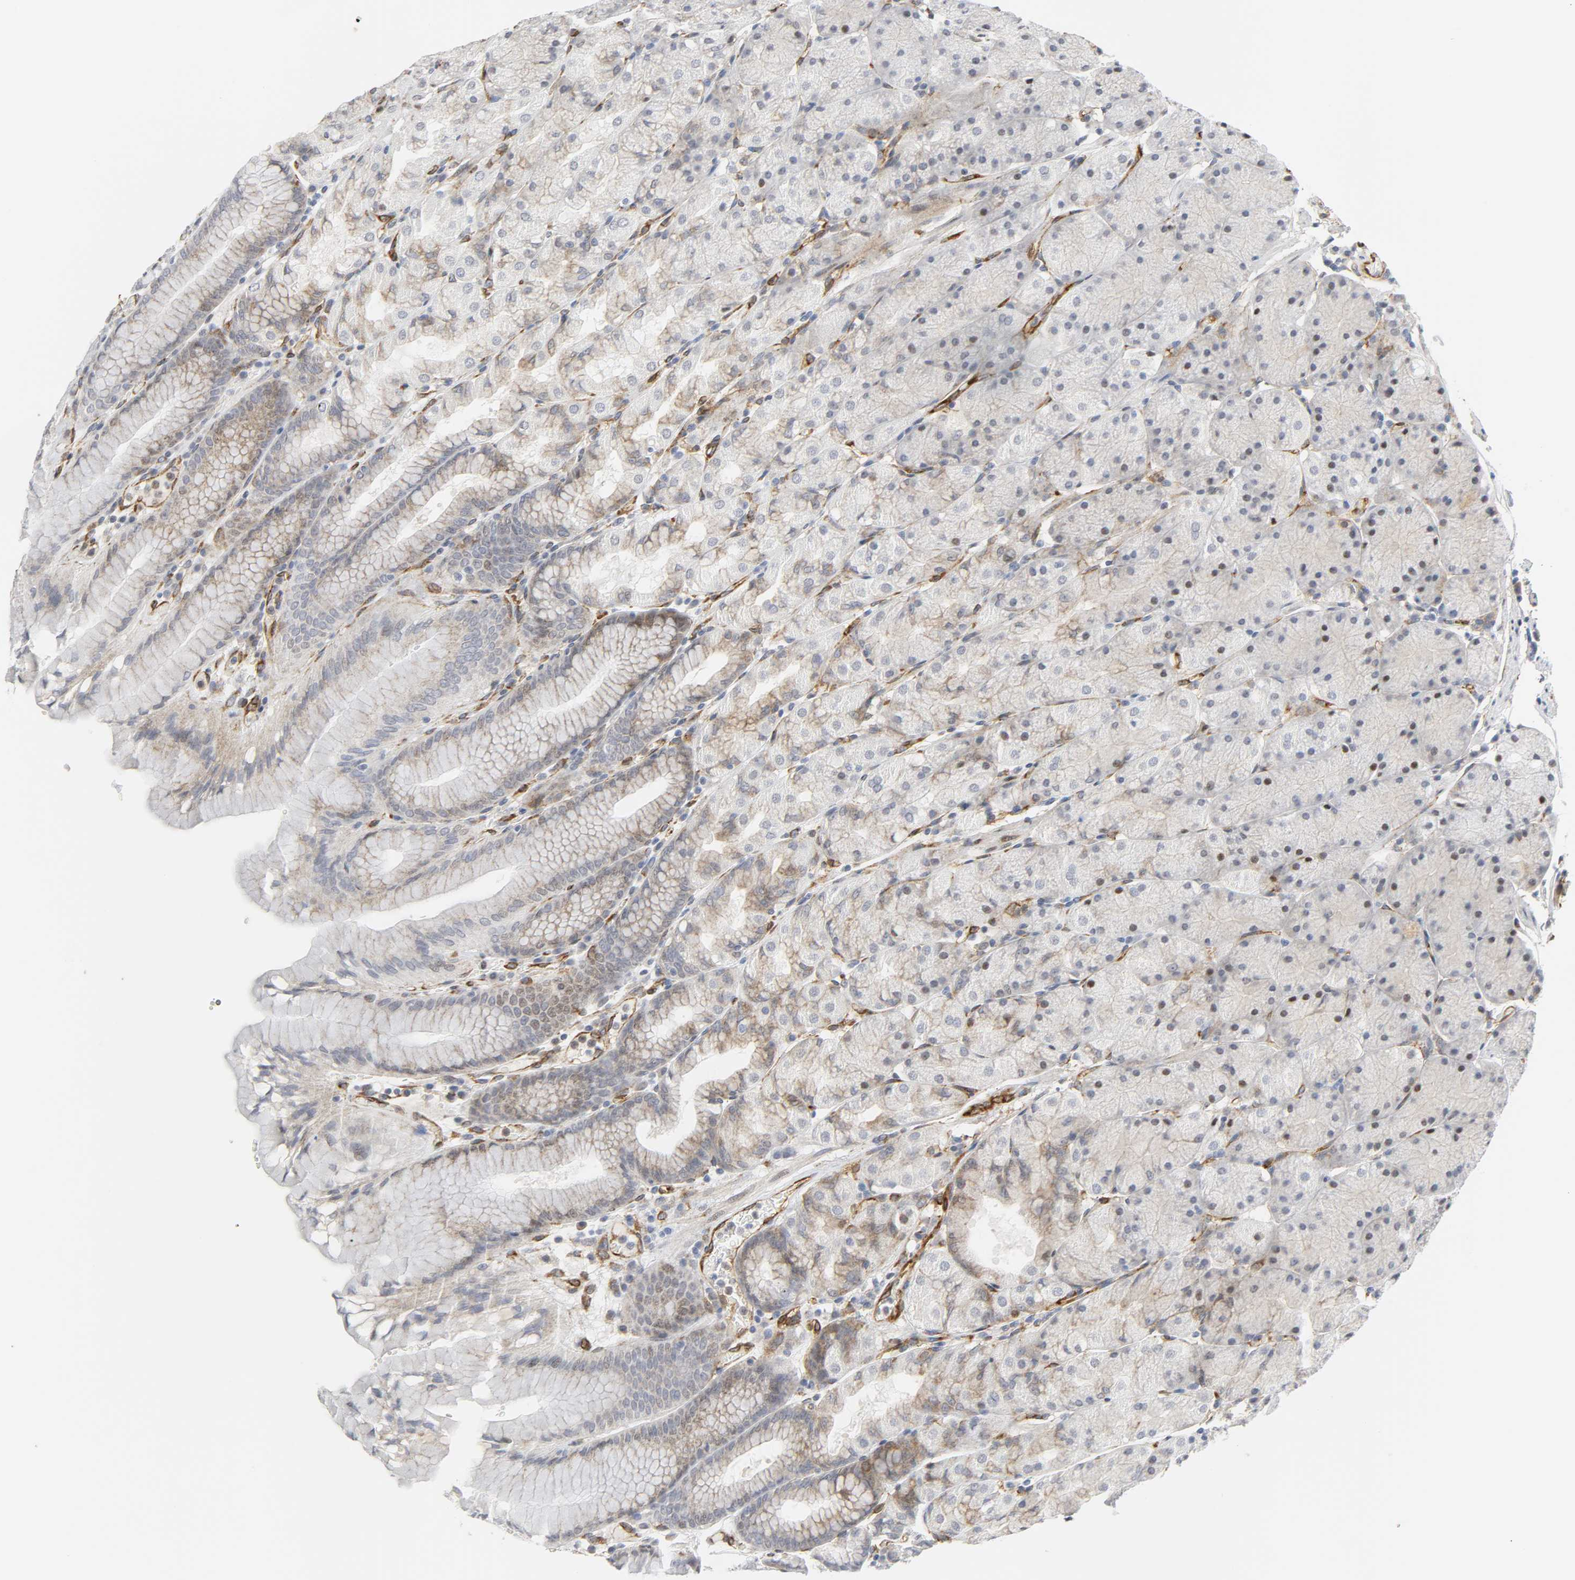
{"staining": {"intensity": "weak", "quantity": "25%-75%", "location": "cytoplasmic/membranous,nuclear"}, "tissue": "stomach", "cell_type": "Glandular cells", "image_type": "normal", "snomed": [{"axis": "morphology", "description": "Normal tissue, NOS"}, {"axis": "topography", "description": "Stomach, upper"}, {"axis": "topography", "description": "Stomach"}], "caption": "This image displays immunohistochemistry (IHC) staining of unremarkable stomach, with low weak cytoplasmic/membranous,nuclear positivity in approximately 25%-75% of glandular cells.", "gene": "DOCK1", "patient": {"sex": "male", "age": 76}}